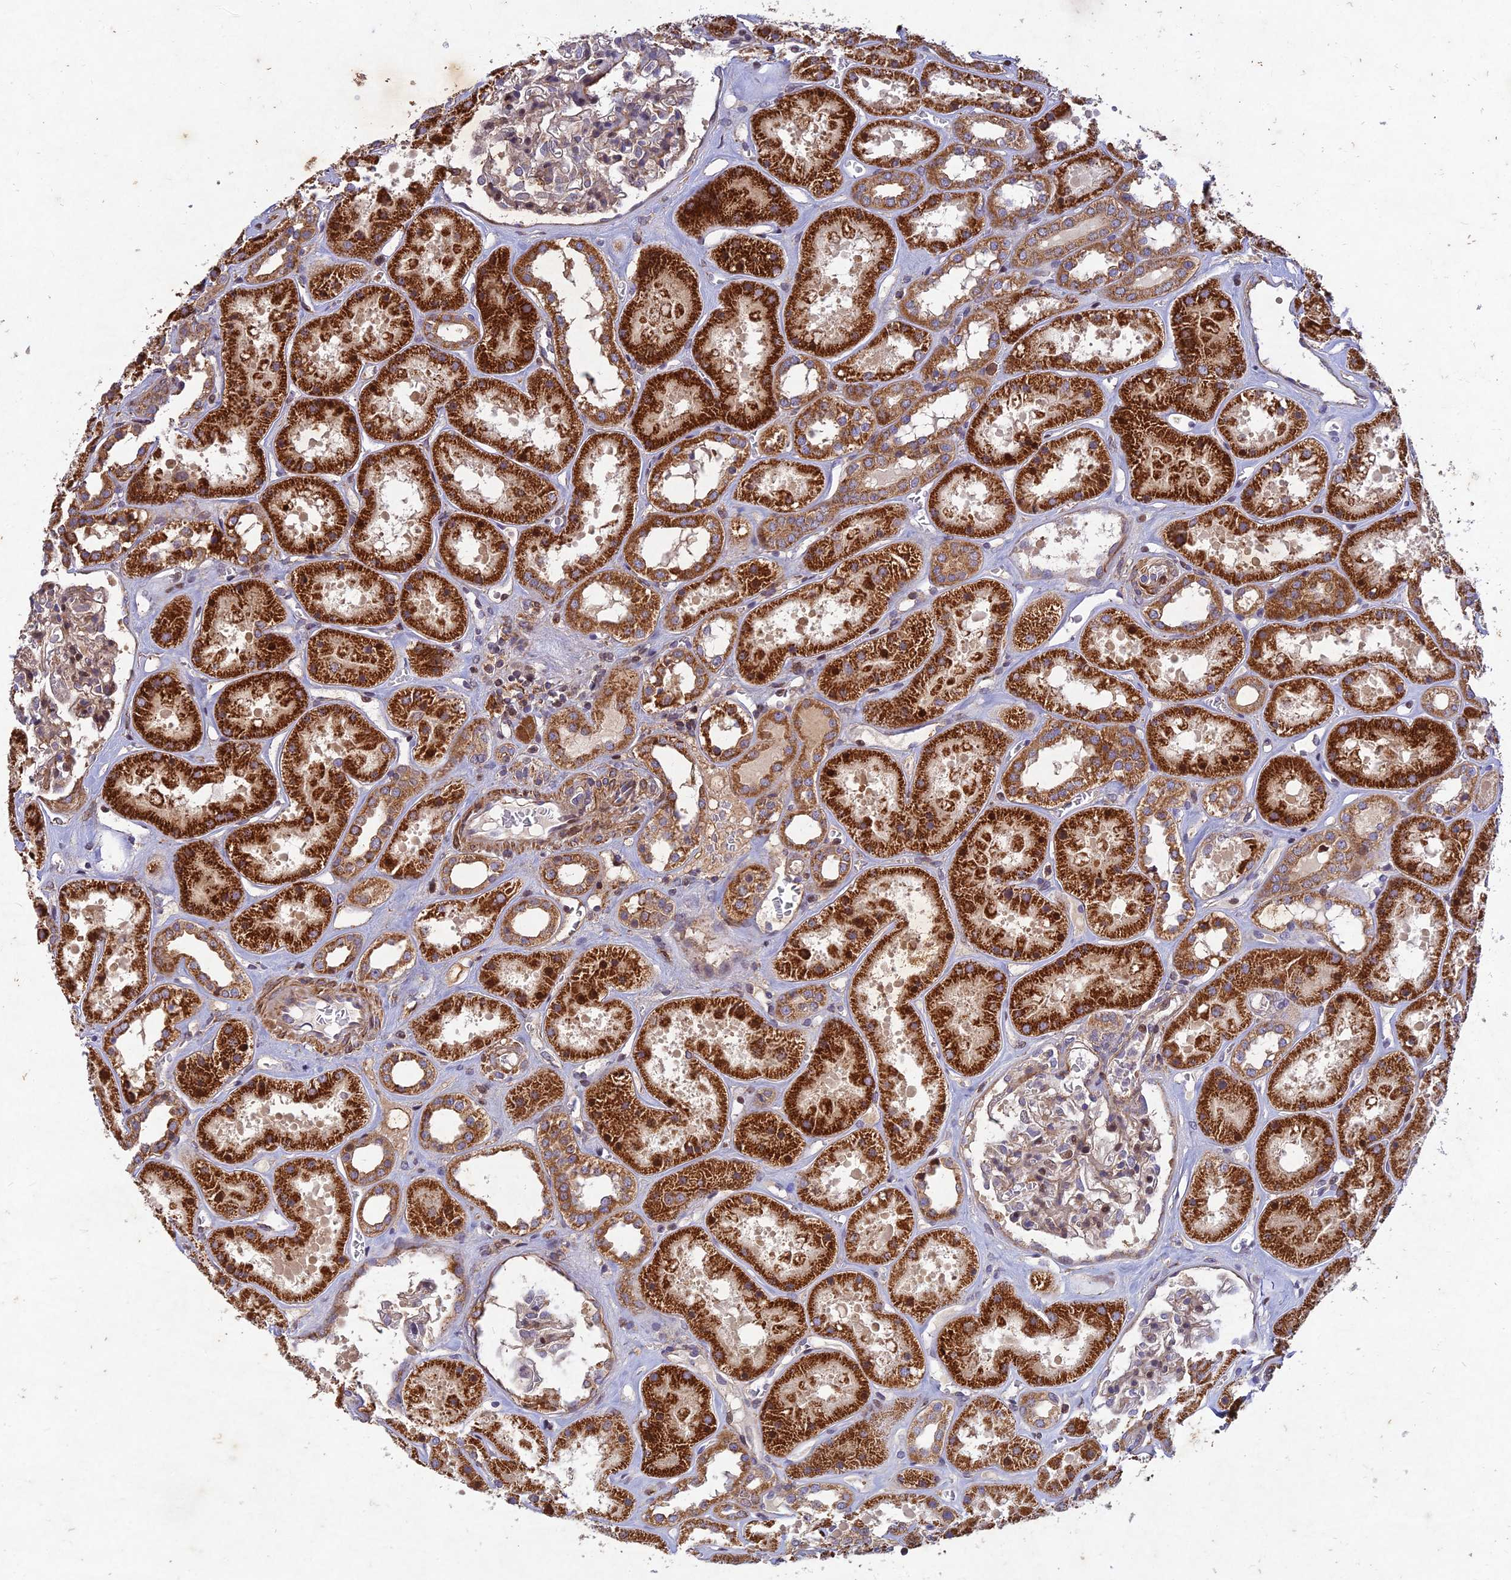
{"staining": {"intensity": "moderate", "quantity": "<25%", "location": "nuclear"}, "tissue": "kidney", "cell_type": "Cells in glomeruli", "image_type": "normal", "snomed": [{"axis": "morphology", "description": "Normal tissue, NOS"}, {"axis": "topography", "description": "Kidney"}], "caption": "High-power microscopy captured an IHC image of unremarkable kidney, revealing moderate nuclear positivity in approximately <25% of cells in glomeruli. The staining was performed using DAB, with brown indicating positive protein expression. Nuclei are stained blue with hematoxylin.", "gene": "RELCH", "patient": {"sex": "female", "age": 41}}